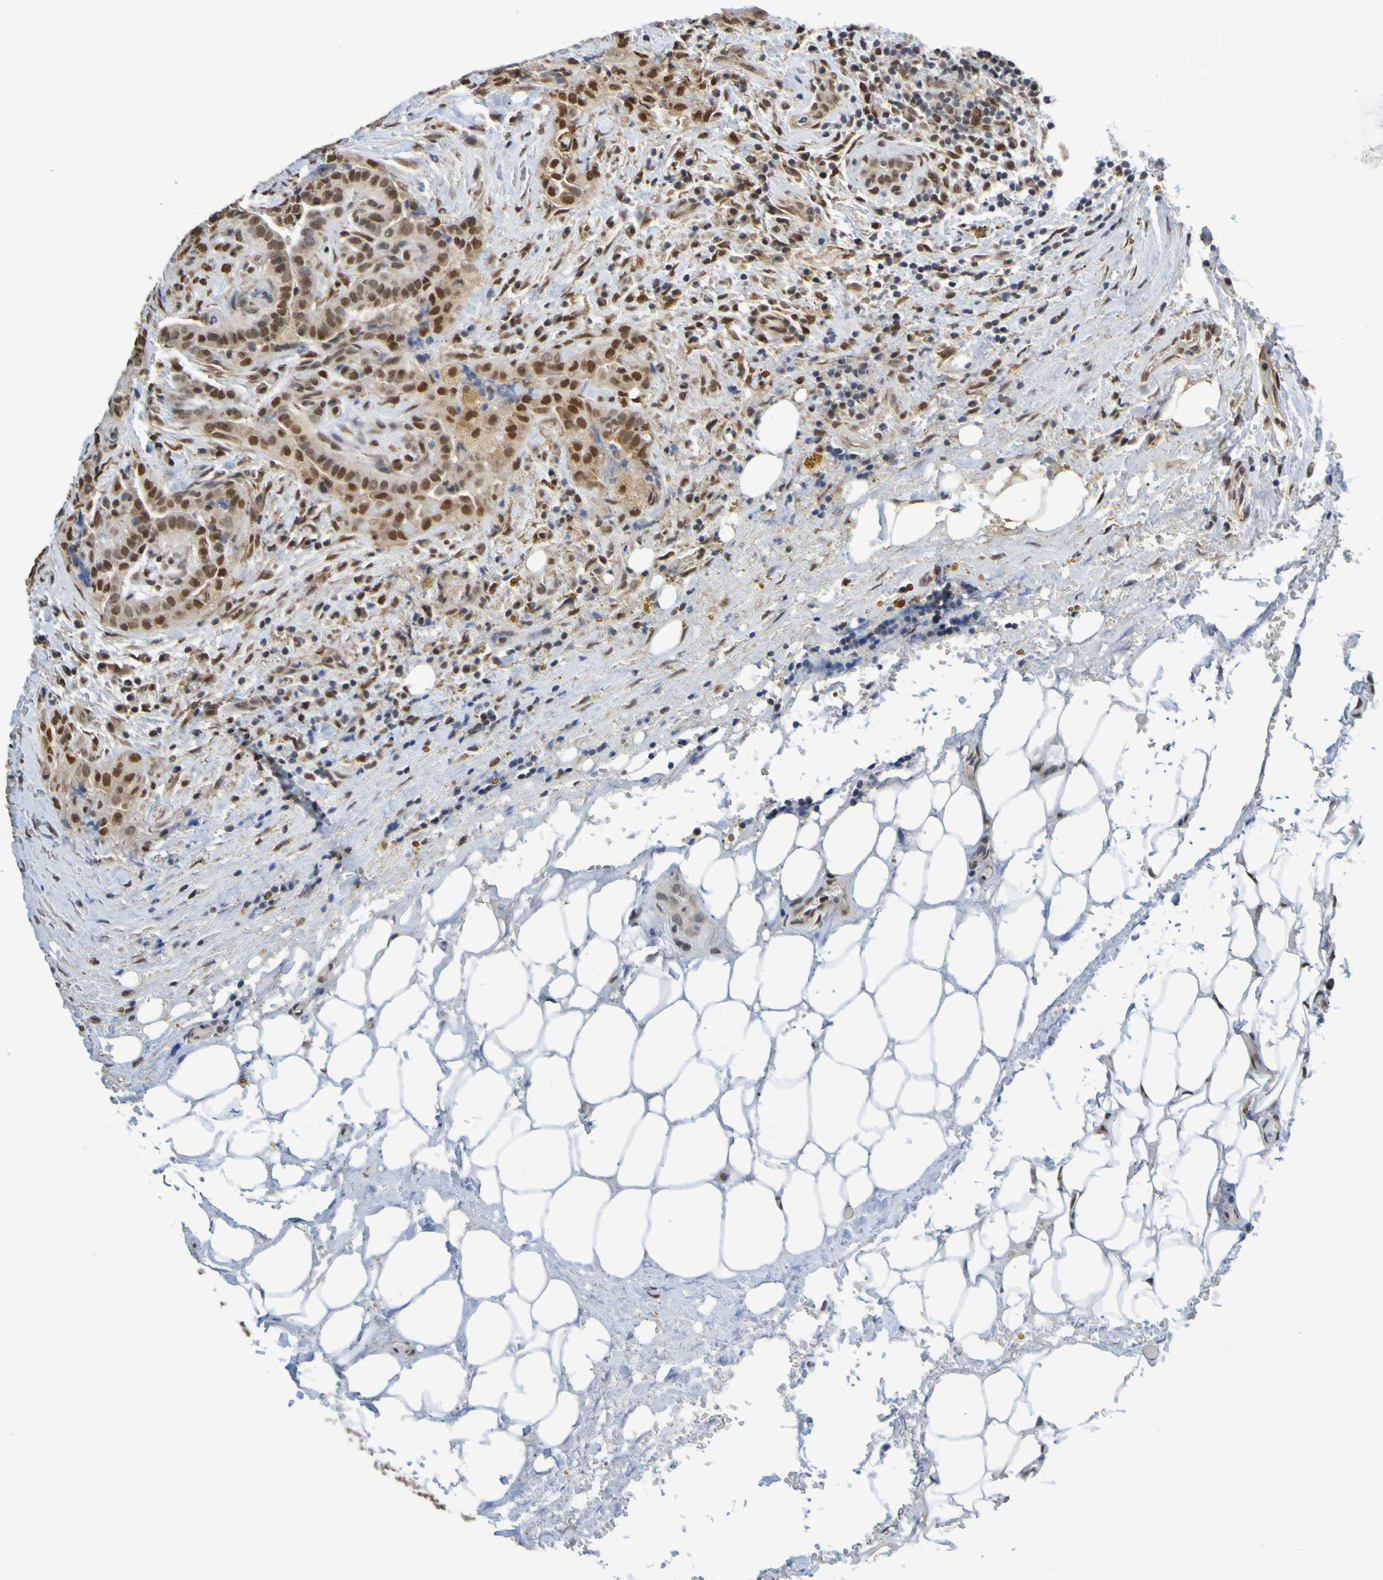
{"staining": {"intensity": "moderate", "quantity": ">75%", "location": "nuclear"}, "tissue": "thyroid cancer", "cell_type": "Tumor cells", "image_type": "cancer", "snomed": [{"axis": "morphology", "description": "Papillary adenocarcinoma, NOS"}, {"axis": "topography", "description": "Thyroid gland"}], "caption": "Moderate nuclear expression is appreciated in about >75% of tumor cells in papillary adenocarcinoma (thyroid).", "gene": "HDAC2", "patient": {"sex": "male", "age": 77}}